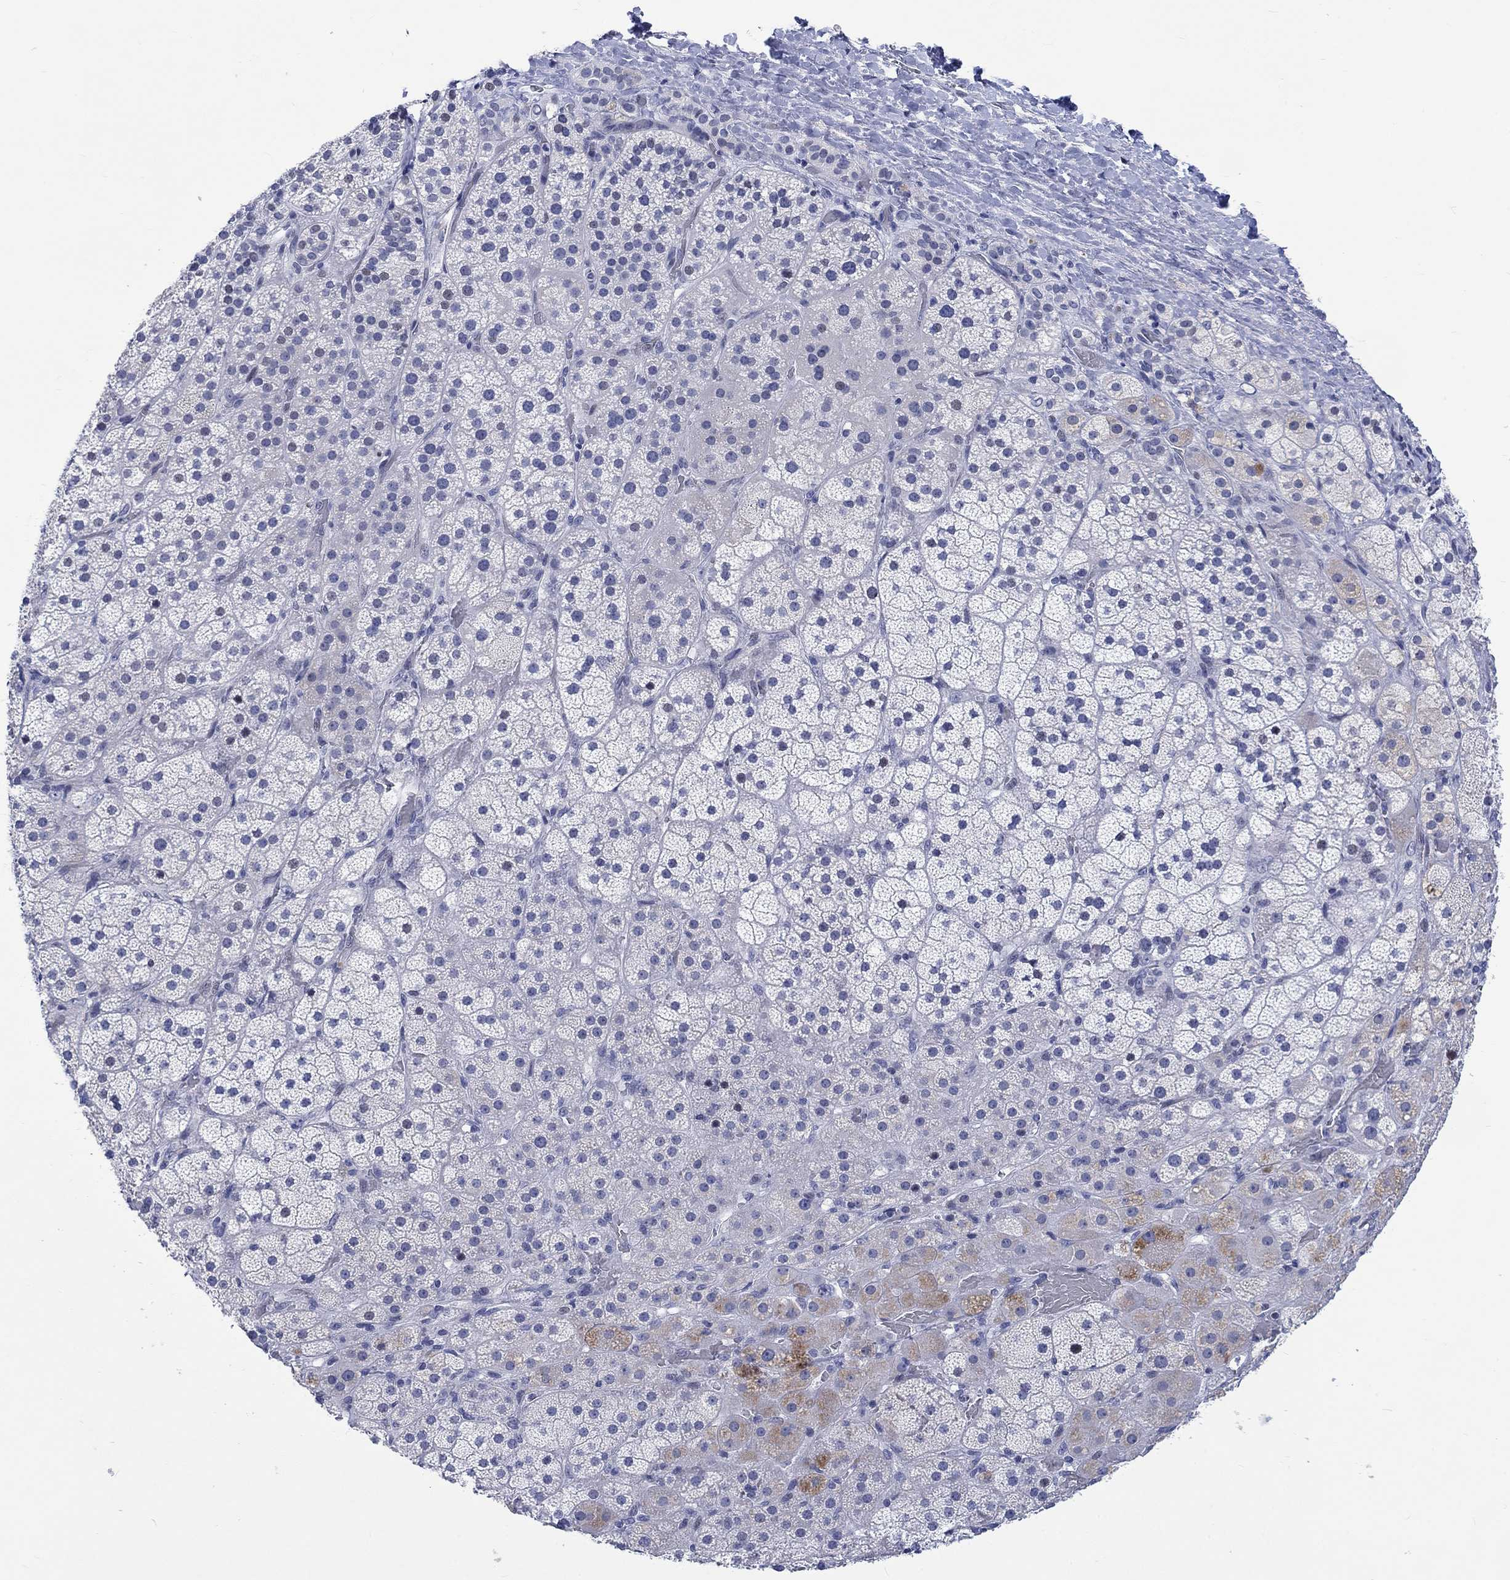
{"staining": {"intensity": "weak", "quantity": "<25%", "location": "nuclear"}, "tissue": "adrenal gland", "cell_type": "Glandular cells", "image_type": "normal", "snomed": [{"axis": "morphology", "description": "Normal tissue, NOS"}, {"axis": "topography", "description": "Adrenal gland"}], "caption": "Immunohistochemistry image of benign adrenal gland: adrenal gland stained with DAB demonstrates no significant protein expression in glandular cells.", "gene": "CDCA2", "patient": {"sex": "male", "age": 57}}